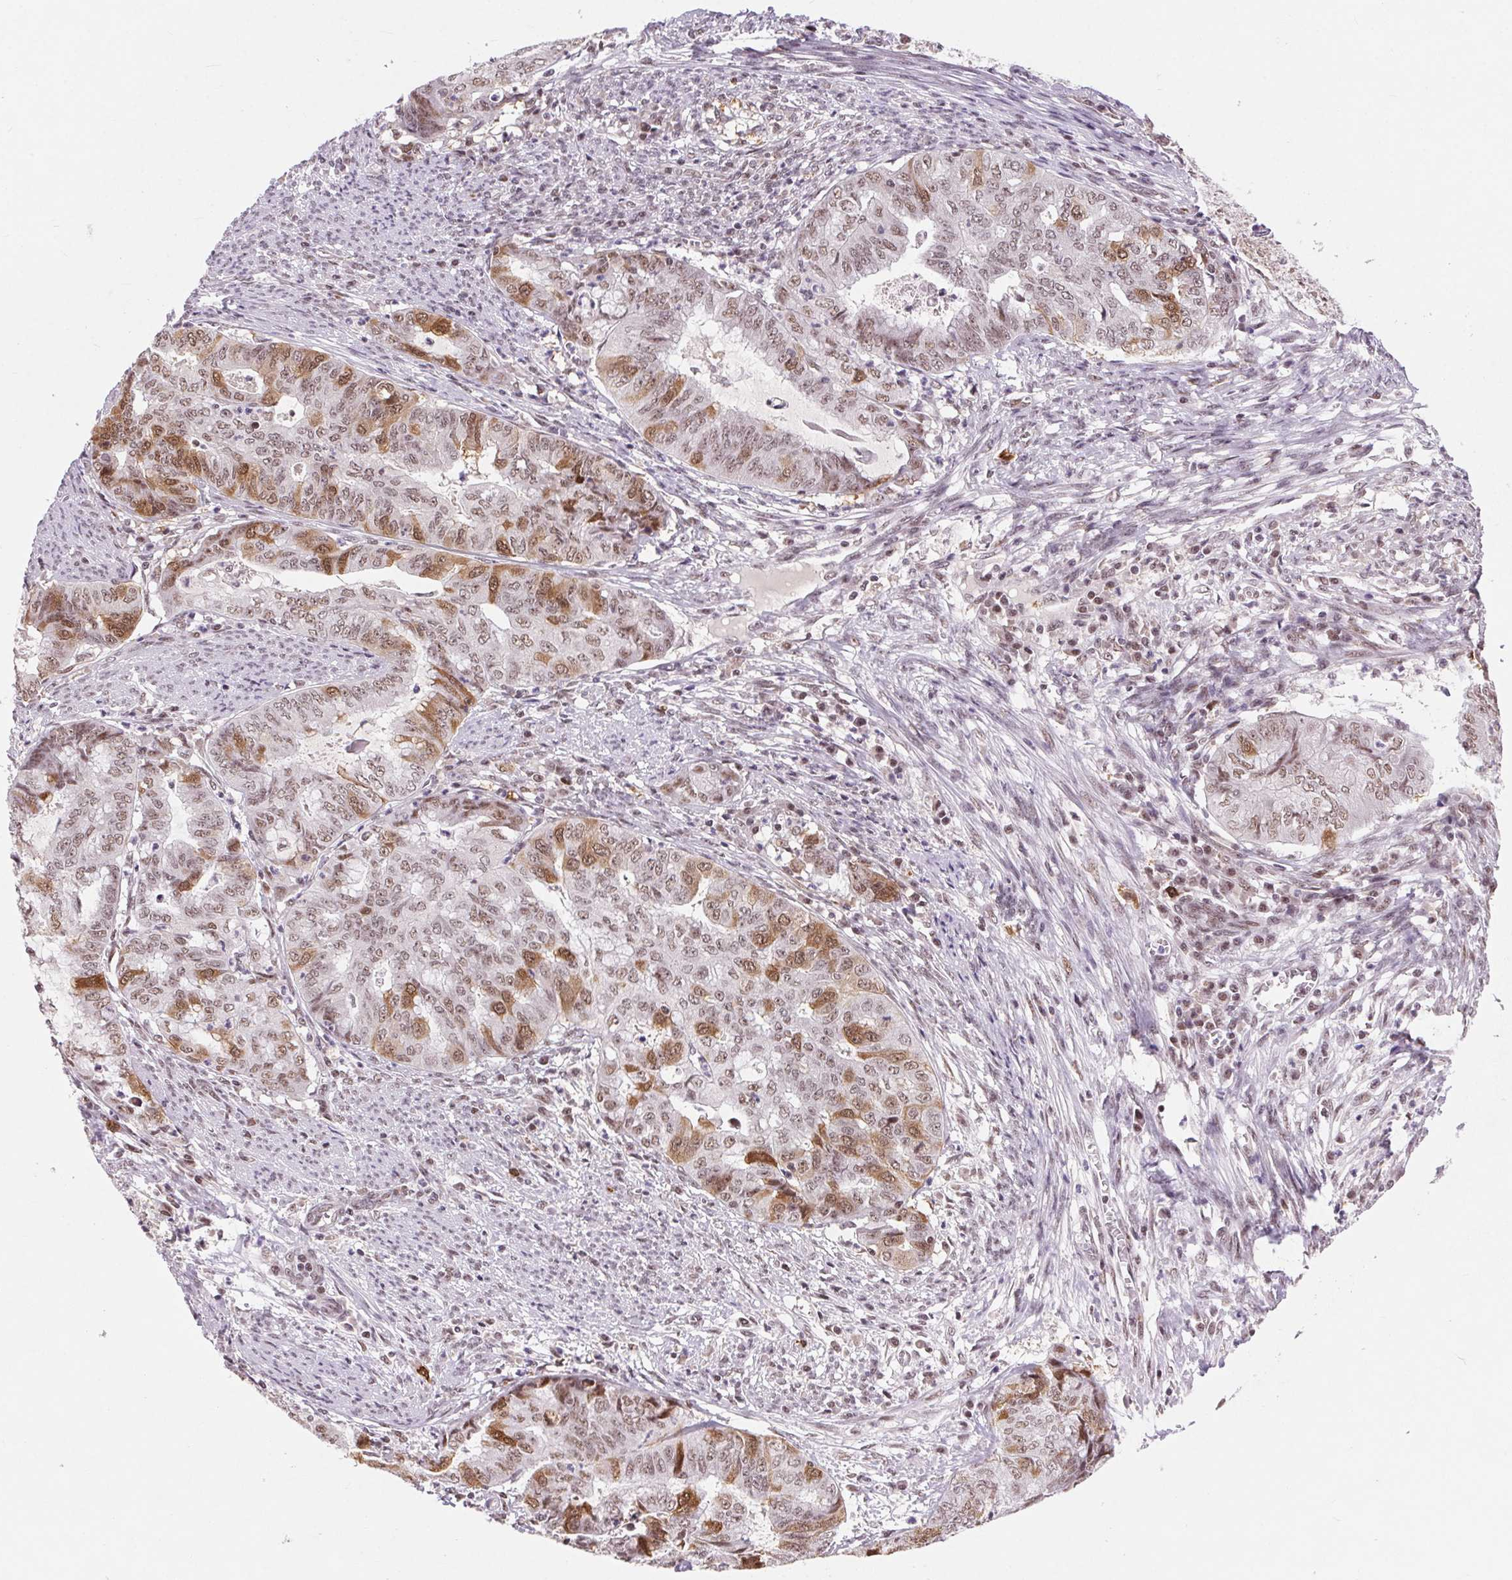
{"staining": {"intensity": "moderate", "quantity": "<25%", "location": "cytoplasmic/membranous,nuclear"}, "tissue": "endometrial cancer", "cell_type": "Tumor cells", "image_type": "cancer", "snomed": [{"axis": "morphology", "description": "Adenocarcinoma, NOS"}, {"axis": "topography", "description": "Endometrium"}], "caption": "The micrograph reveals staining of adenocarcinoma (endometrial), revealing moderate cytoplasmic/membranous and nuclear protein staining (brown color) within tumor cells.", "gene": "CD2BP2", "patient": {"sex": "female", "age": 79}}